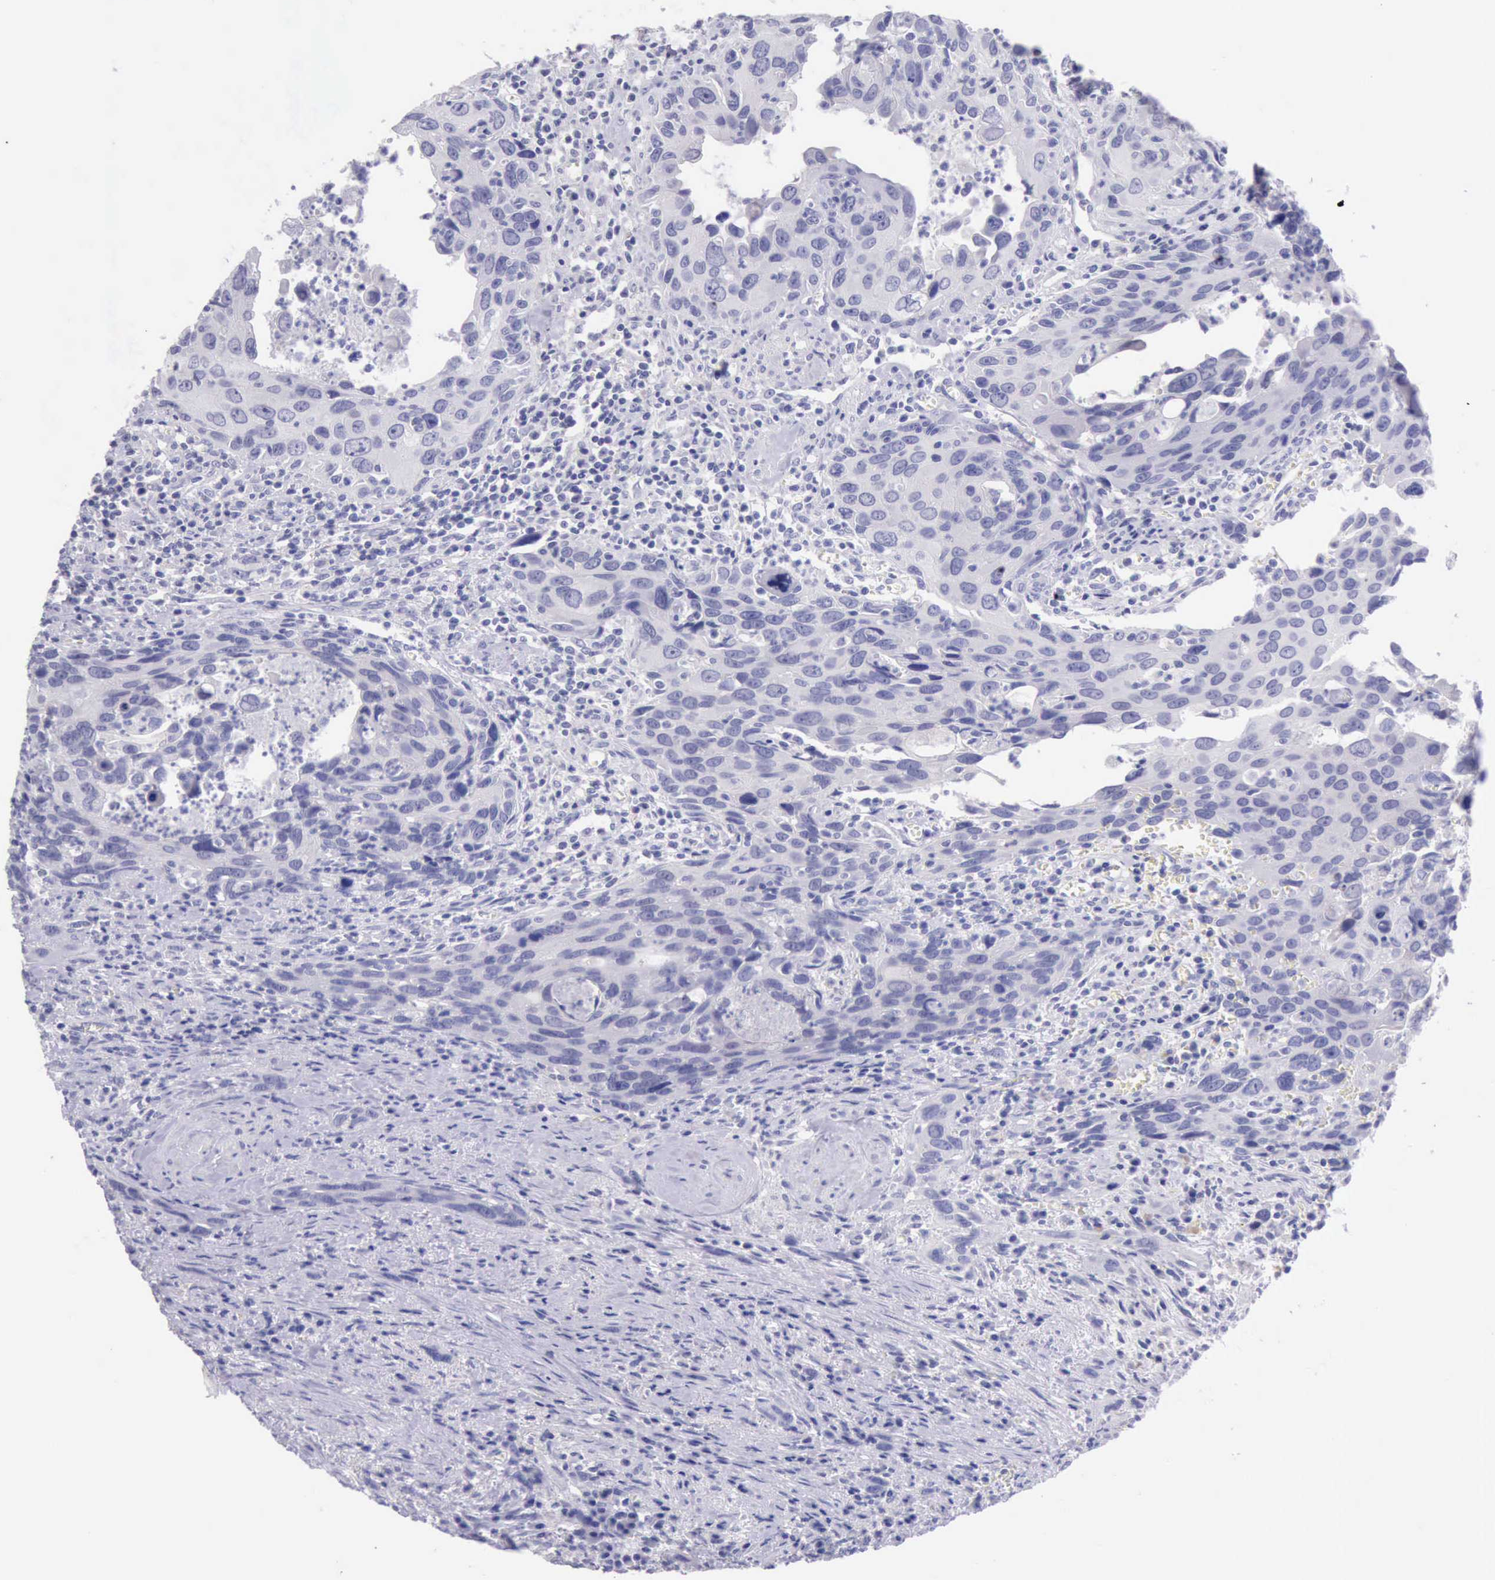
{"staining": {"intensity": "negative", "quantity": "none", "location": "none"}, "tissue": "urothelial cancer", "cell_type": "Tumor cells", "image_type": "cancer", "snomed": [{"axis": "morphology", "description": "Urothelial carcinoma, High grade"}, {"axis": "topography", "description": "Urinary bladder"}], "caption": "This image is of urothelial cancer stained with immunohistochemistry to label a protein in brown with the nuclei are counter-stained blue. There is no expression in tumor cells.", "gene": "LRFN5", "patient": {"sex": "male", "age": 71}}